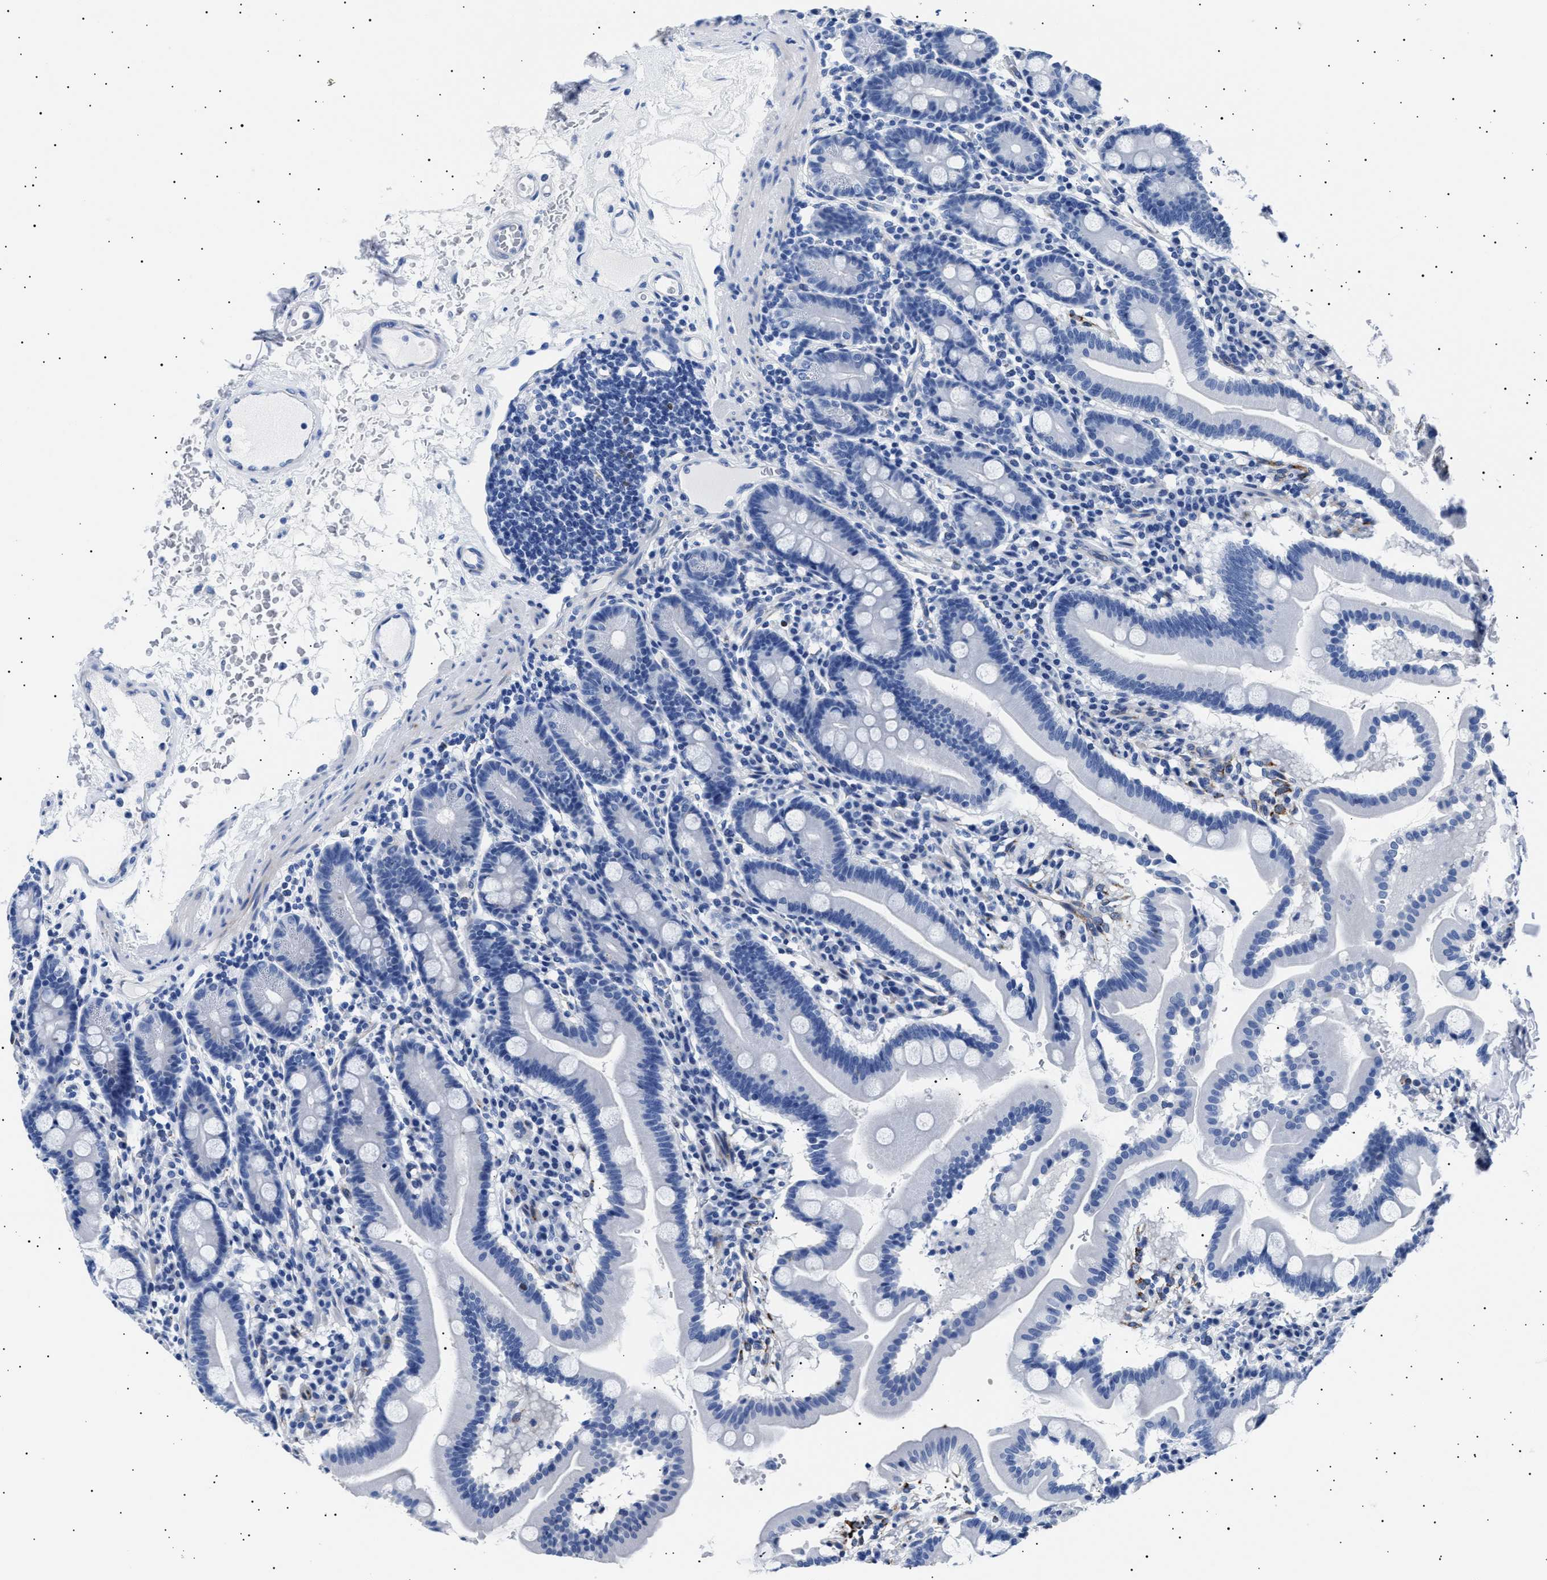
{"staining": {"intensity": "negative", "quantity": "none", "location": "none"}, "tissue": "duodenum", "cell_type": "Glandular cells", "image_type": "normal", "snomed": [{"axis": "morphology", "description": "Normal tissue, NOS"}, {"axis": "topography", "description": "Duodenum"}], "caption": "Immunohistochemistry (IHC) image of benign human duodenum stained for a protein (brown), which reveals no positivity in glandular cells.", "gene": "HEMGN", "patient": {"sex": "male", "age": 50}}